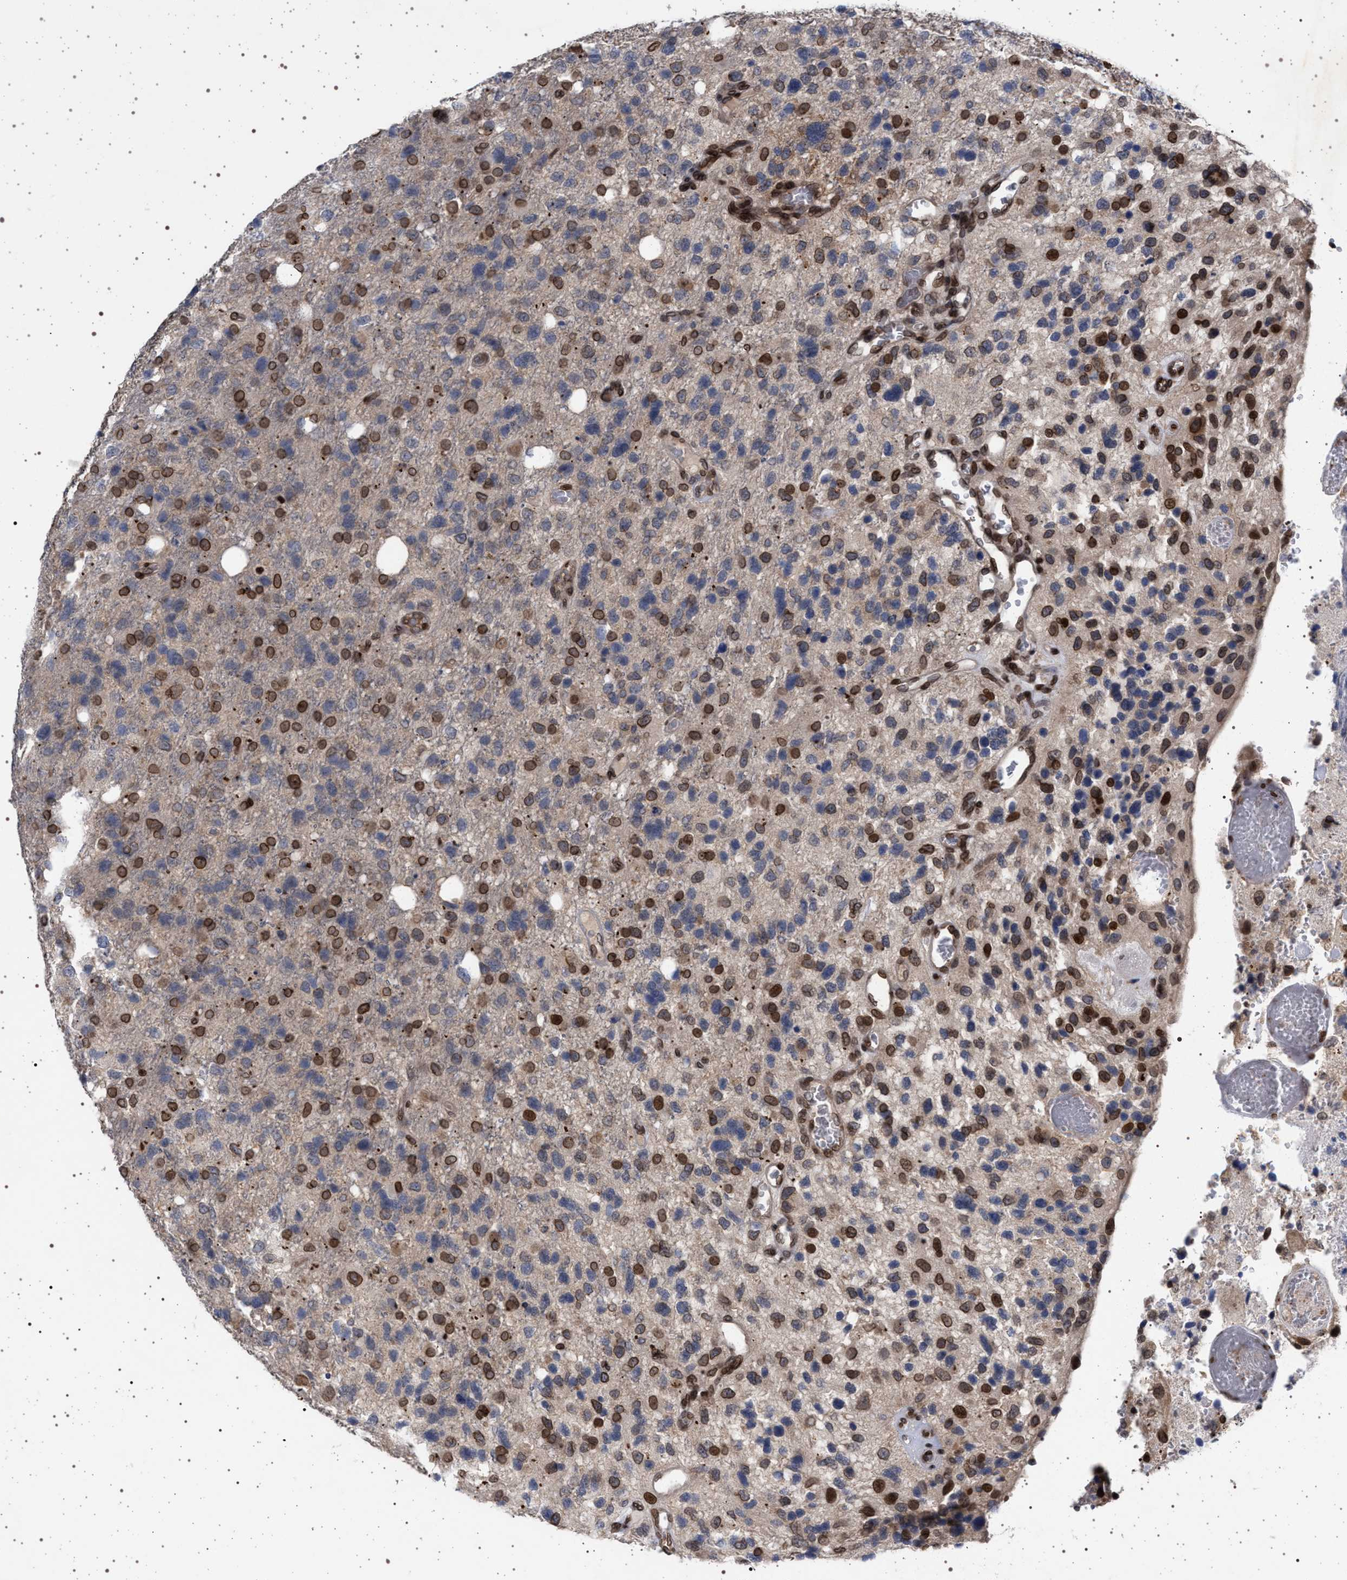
{"staining": {"intensity": "strong", "quantity": "25%-75%", "location": "nuclear"}, "tissue": "glioma", "cell_type": "Tumor cells", "image_type": "cancer", "snomed": [{"axis": "morphology", "description": "Glioma, malignant, High grade"}, {"axis": "topography", "description": "Brain"}], "caption": "Glioma tissue displays strong nuclear positivity in about 25%-75% of tumor cells, visualized by immunohistochemistry. (Brightfield microscopy of DAB IHC at high magnification).", "gene": "ING2", "patient": {"sex": "female", "age": 58}}